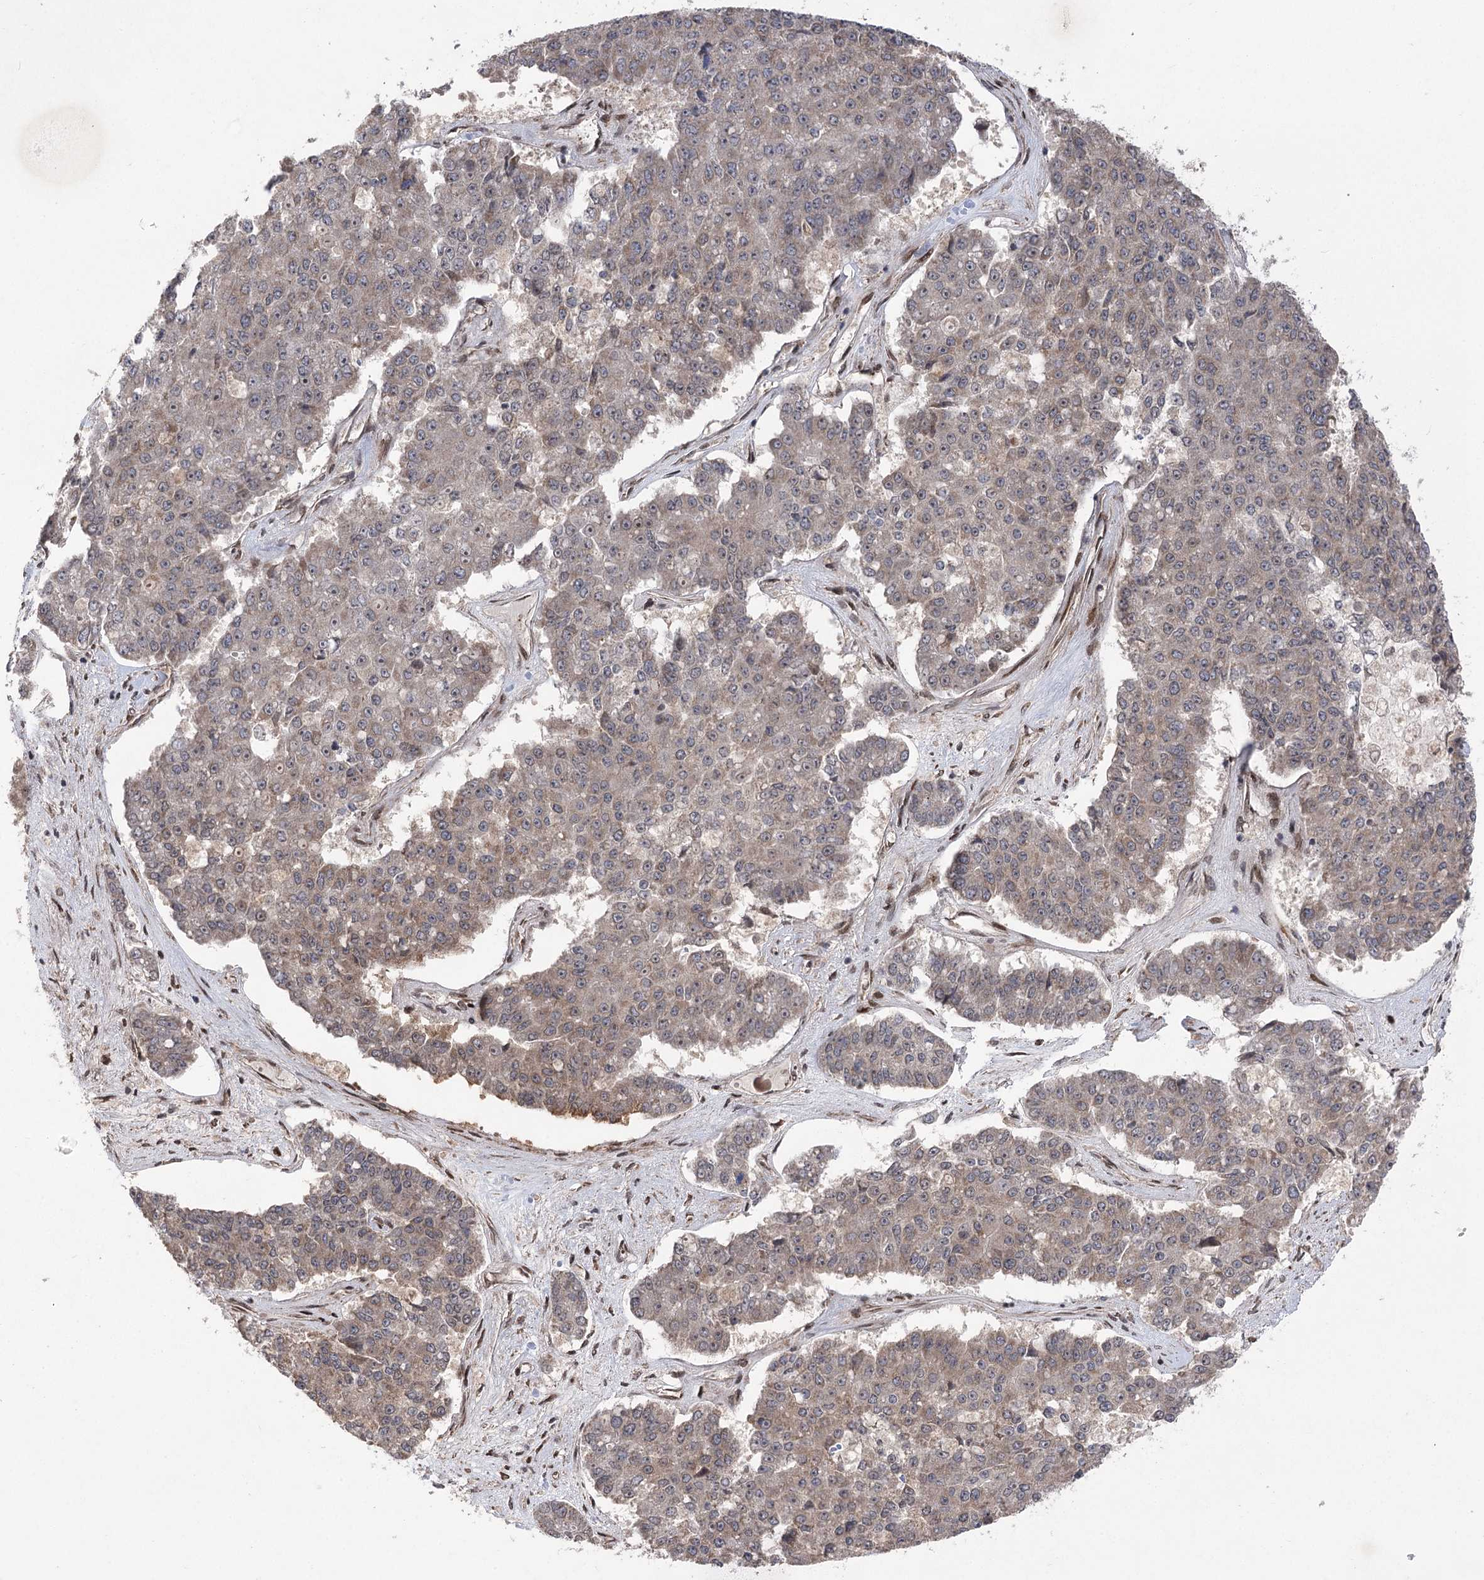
{"staining": {"intensity": "weak", "quantity": "<25%", "location": "nuclear"}, "tissue": "pancreatic cancer", "cell_type": "Tumor cells", "image_type": "cancer", "snomed": [{"axis": "morphology", "description": "Adenocarcinoma, NOS"}, {"axis": "topography", "description": "Pancreas"}], "caption": "An IHC photomicrograph of pancreatic adenocarcinoma is shown. There is no staining in tumor cells of pancreatic adenocarcinoma.", "gene": "TENM2", "patient": {"sex": "male", "age": 50}}